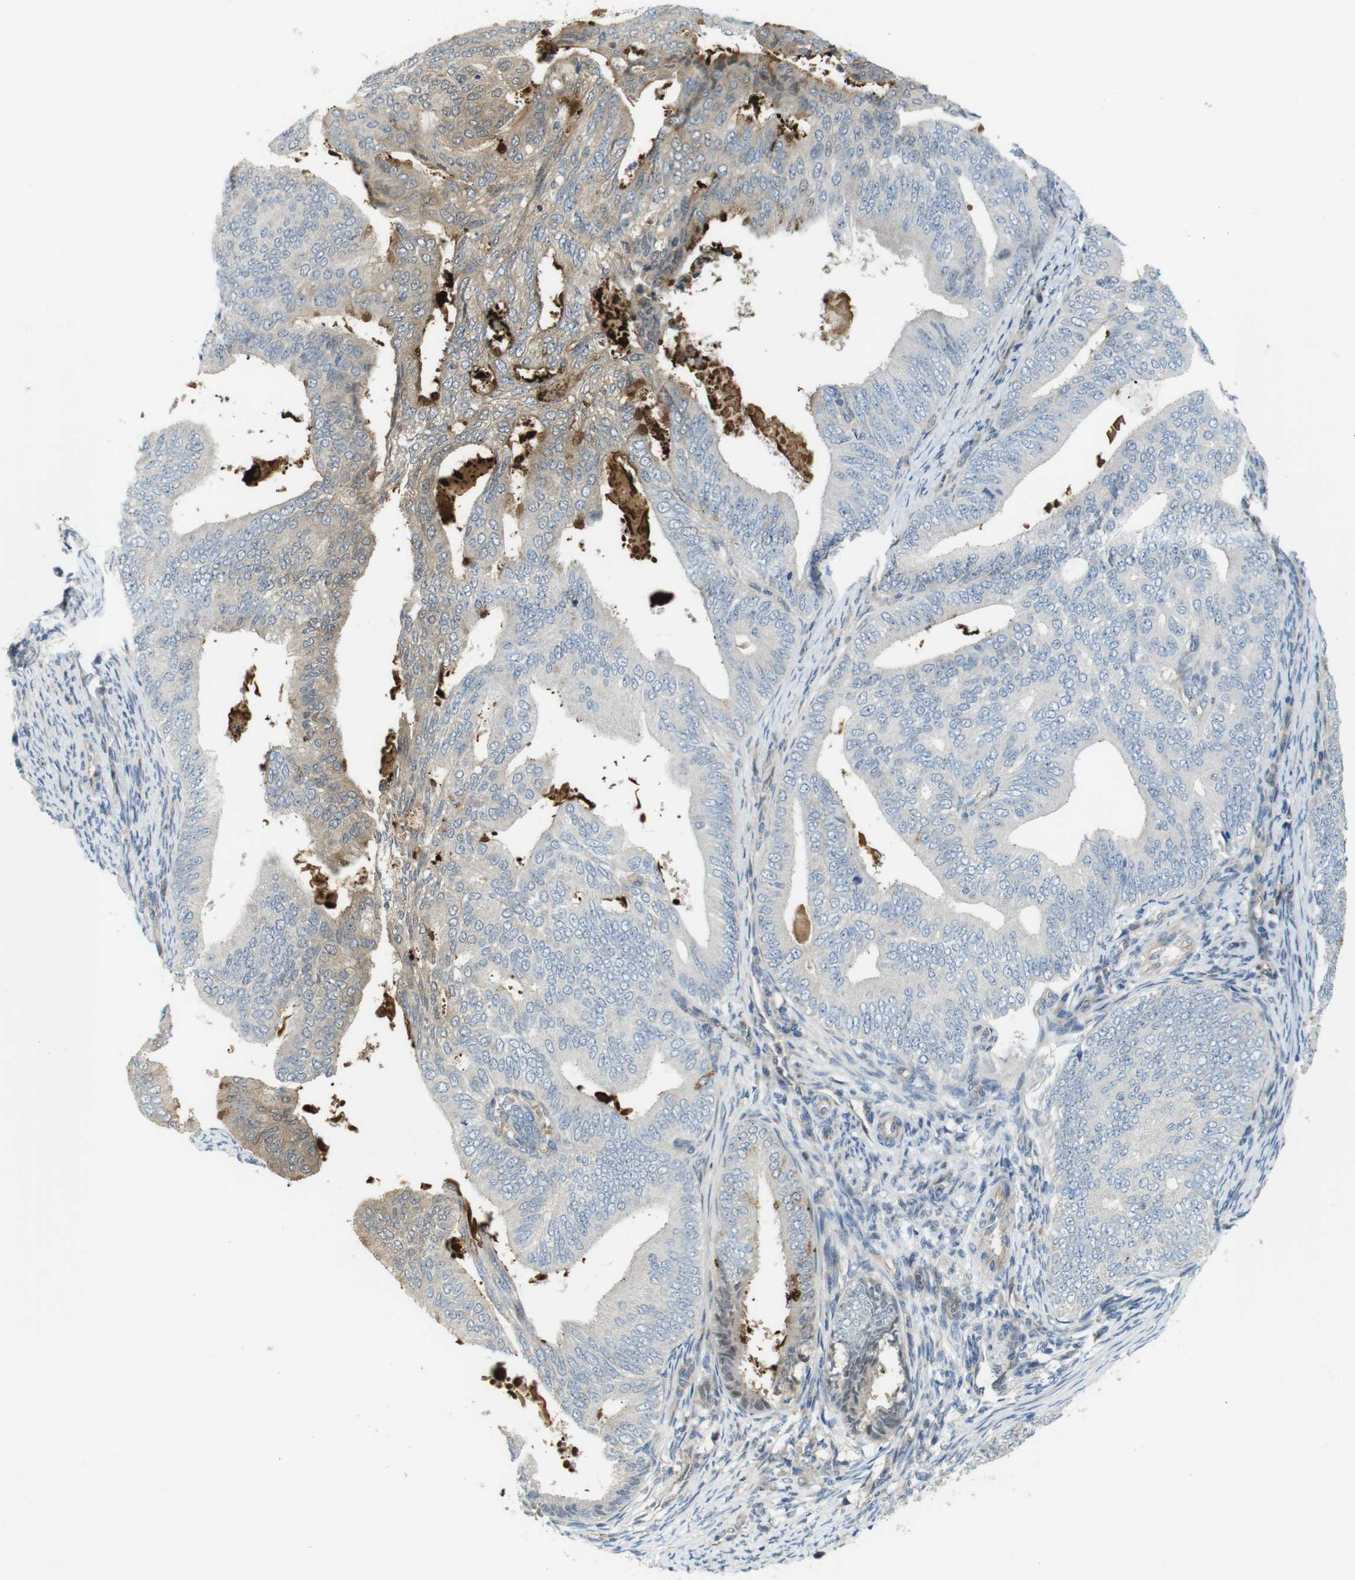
{"staining": {"intensity": "weak", "quantity": "25%-75%", "location": "cytoplasmic/membranous"}, "tissue": "endometrial cancer", "cell_type": "Tumor cells", "image_type": "cancer", "snomed": [{"axis": "morphology", "description": "Adenocarcinoma, NOS"}, {"axis": "topography", "description": "Endometrium"}], "caption": "A brown stain highlights weak cytoplasmic/membranous staining of a protein in endometrial cancer tumor cells.", "gene": "ABHD15", "patient": {"sex": "female", "age": 58}}